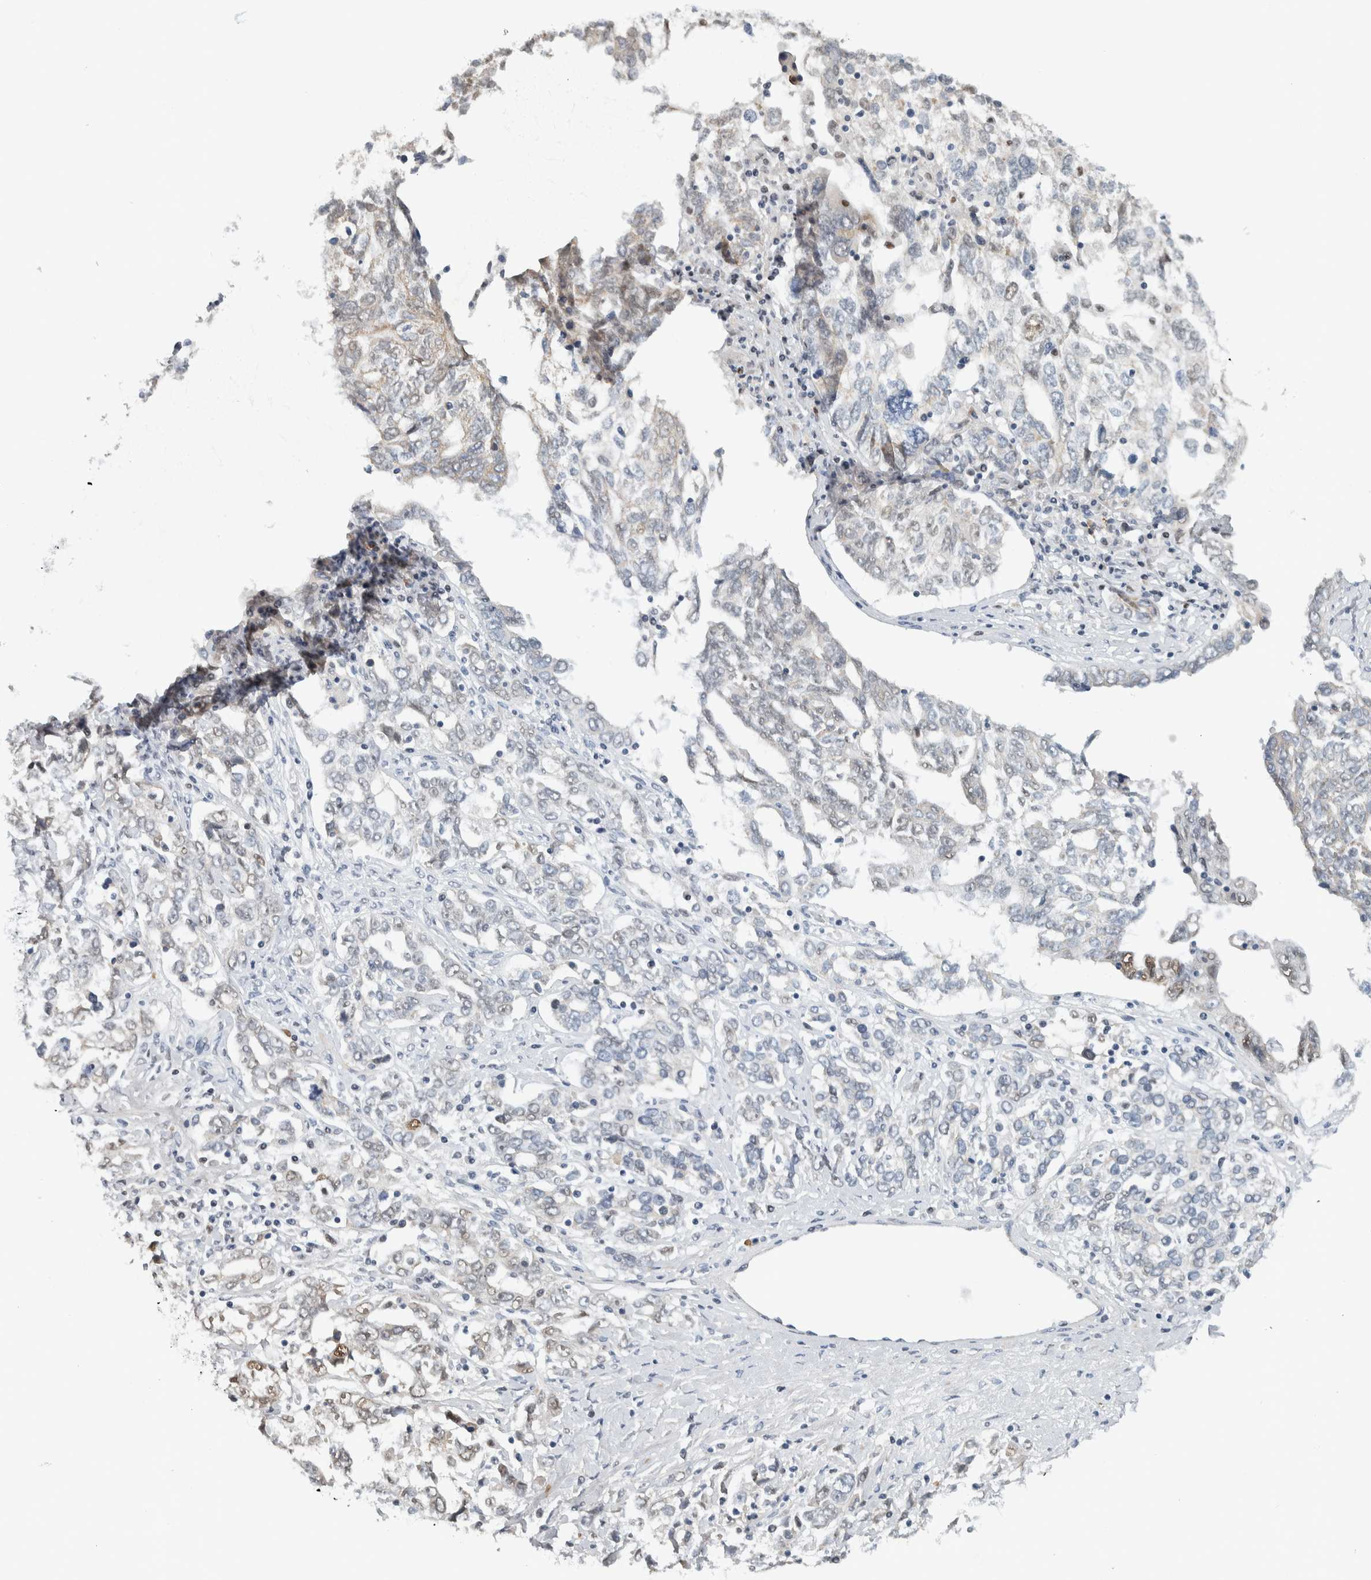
{"staining": {"intensity": "weak", "quantity": "<25%", "location": "nuclear"}, "tissue": "ovarian cancer", "cell_type": "Tumor cells", "image_type": "cancer", "snomed": [{"axis": "morphology", "description": "Carcinoma, endometroid"}, {"axis": "topography", "description": "Ovary"}], "caption": "Immunohistochemistry of human ovarian cancer demonstrates no positivity in tumor cells.", "gene": "ADPRM", "patient": {"sex": "female", "age": 62}}